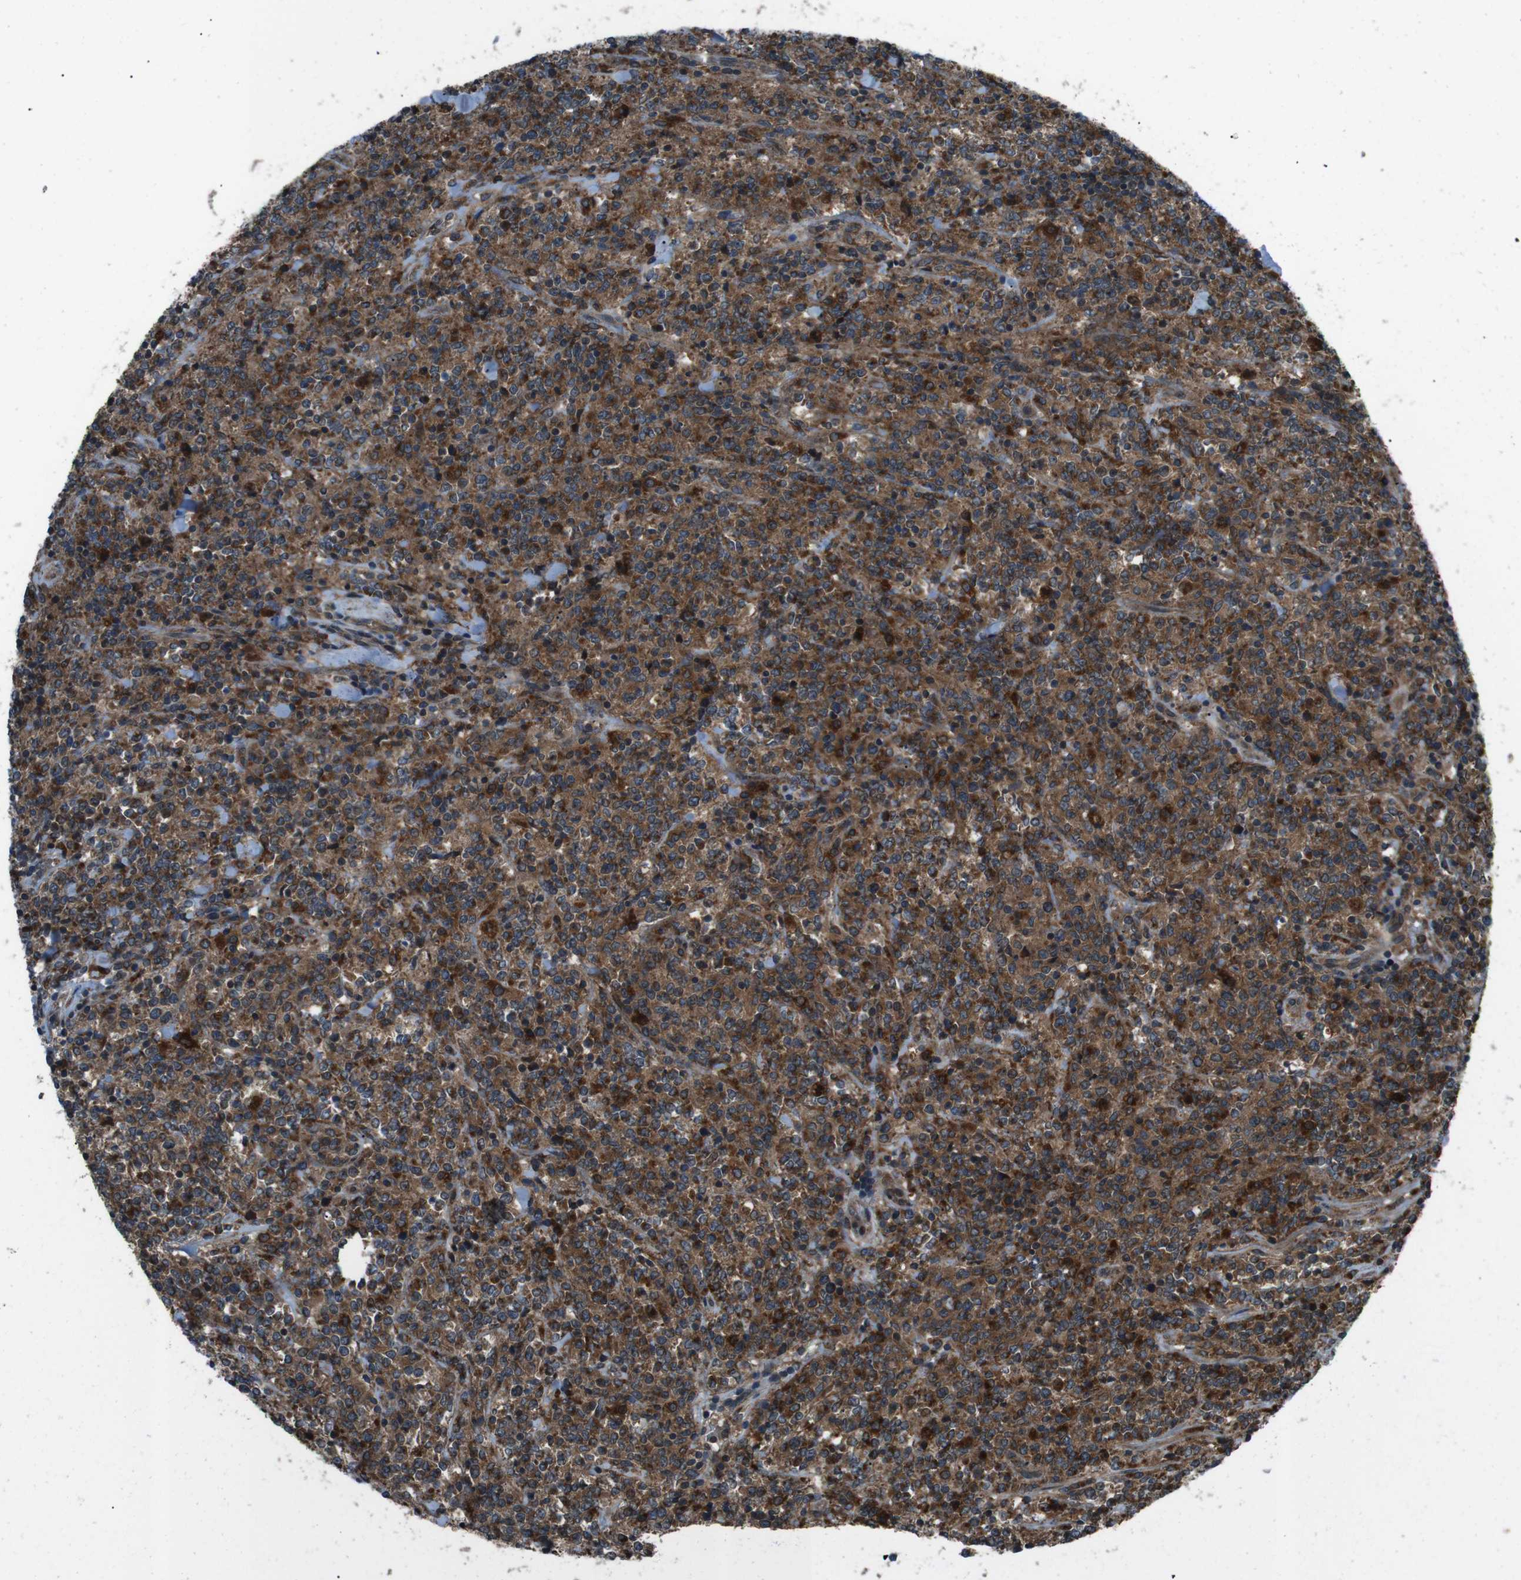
{"staining": {"intensity": "strong", "quantity": "25%-75%", "location": "cytoplasmic/membranous"}, "tissue": "lymphoma", "cell_type": "Tumor cells", "image_type": "cancer", "snomed": [{"axis": "morphology", "description": "Malignant lymphoma, non-Hodgkin's type, High grade"}, {"axis": "topography", "description": "Soft tissue"}], "caption": "High-grade malignant lymphoma, non-Hodgkin's type stained with DAB (3,3'-diaminobenzidine) immunohistochemistry reveals high levels of strong cytoplasmic/membranous staining in approximately 25%-75% of tumor cells.", "gene": "SLC27A4", "patient": {"sex": "male", "age": 18}}